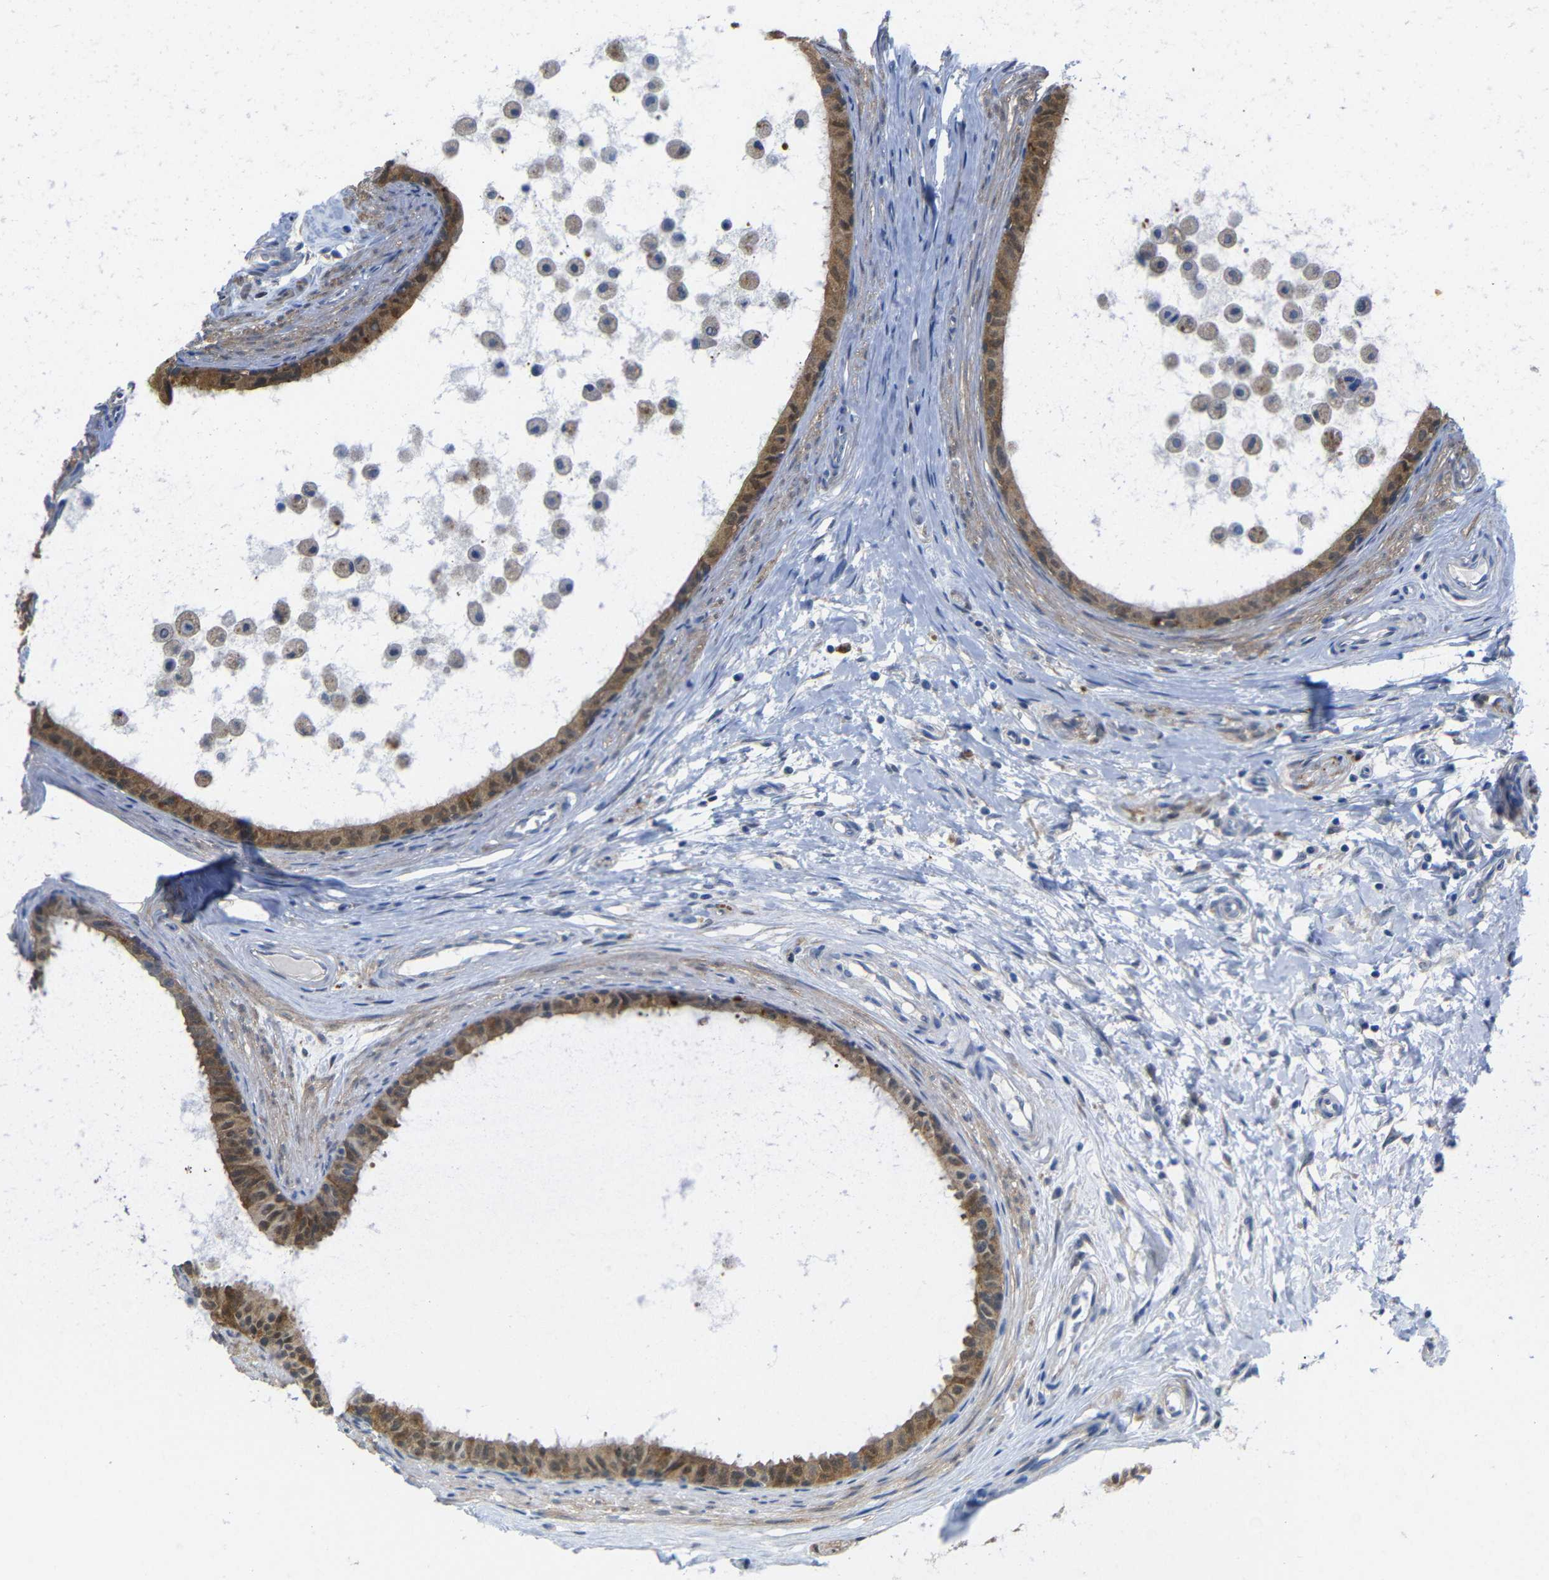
{"staining": {"intensity": "moderate", "quantity": ">75%", "location": "cytoplasmic/membranous"}, "tissue": "epididymis", "cell_type": "Glandular cells", "image_type": "normal", "snomed": [{"axis": "morphology", "description": "Normal tissue, NOS"}, {"axis": "morphology", "description": "Inflammation, NOS"}, {"axis": "topography", "description": "Epididymis"}], "caption": "IHC of unremarkable epididymis demonstrates medium levels of moderate cytoplasmic/membranous staining in about >75% of glandular cells.", "gene": "PEBP1", "patient": {"sex": "male", "age": 85}}